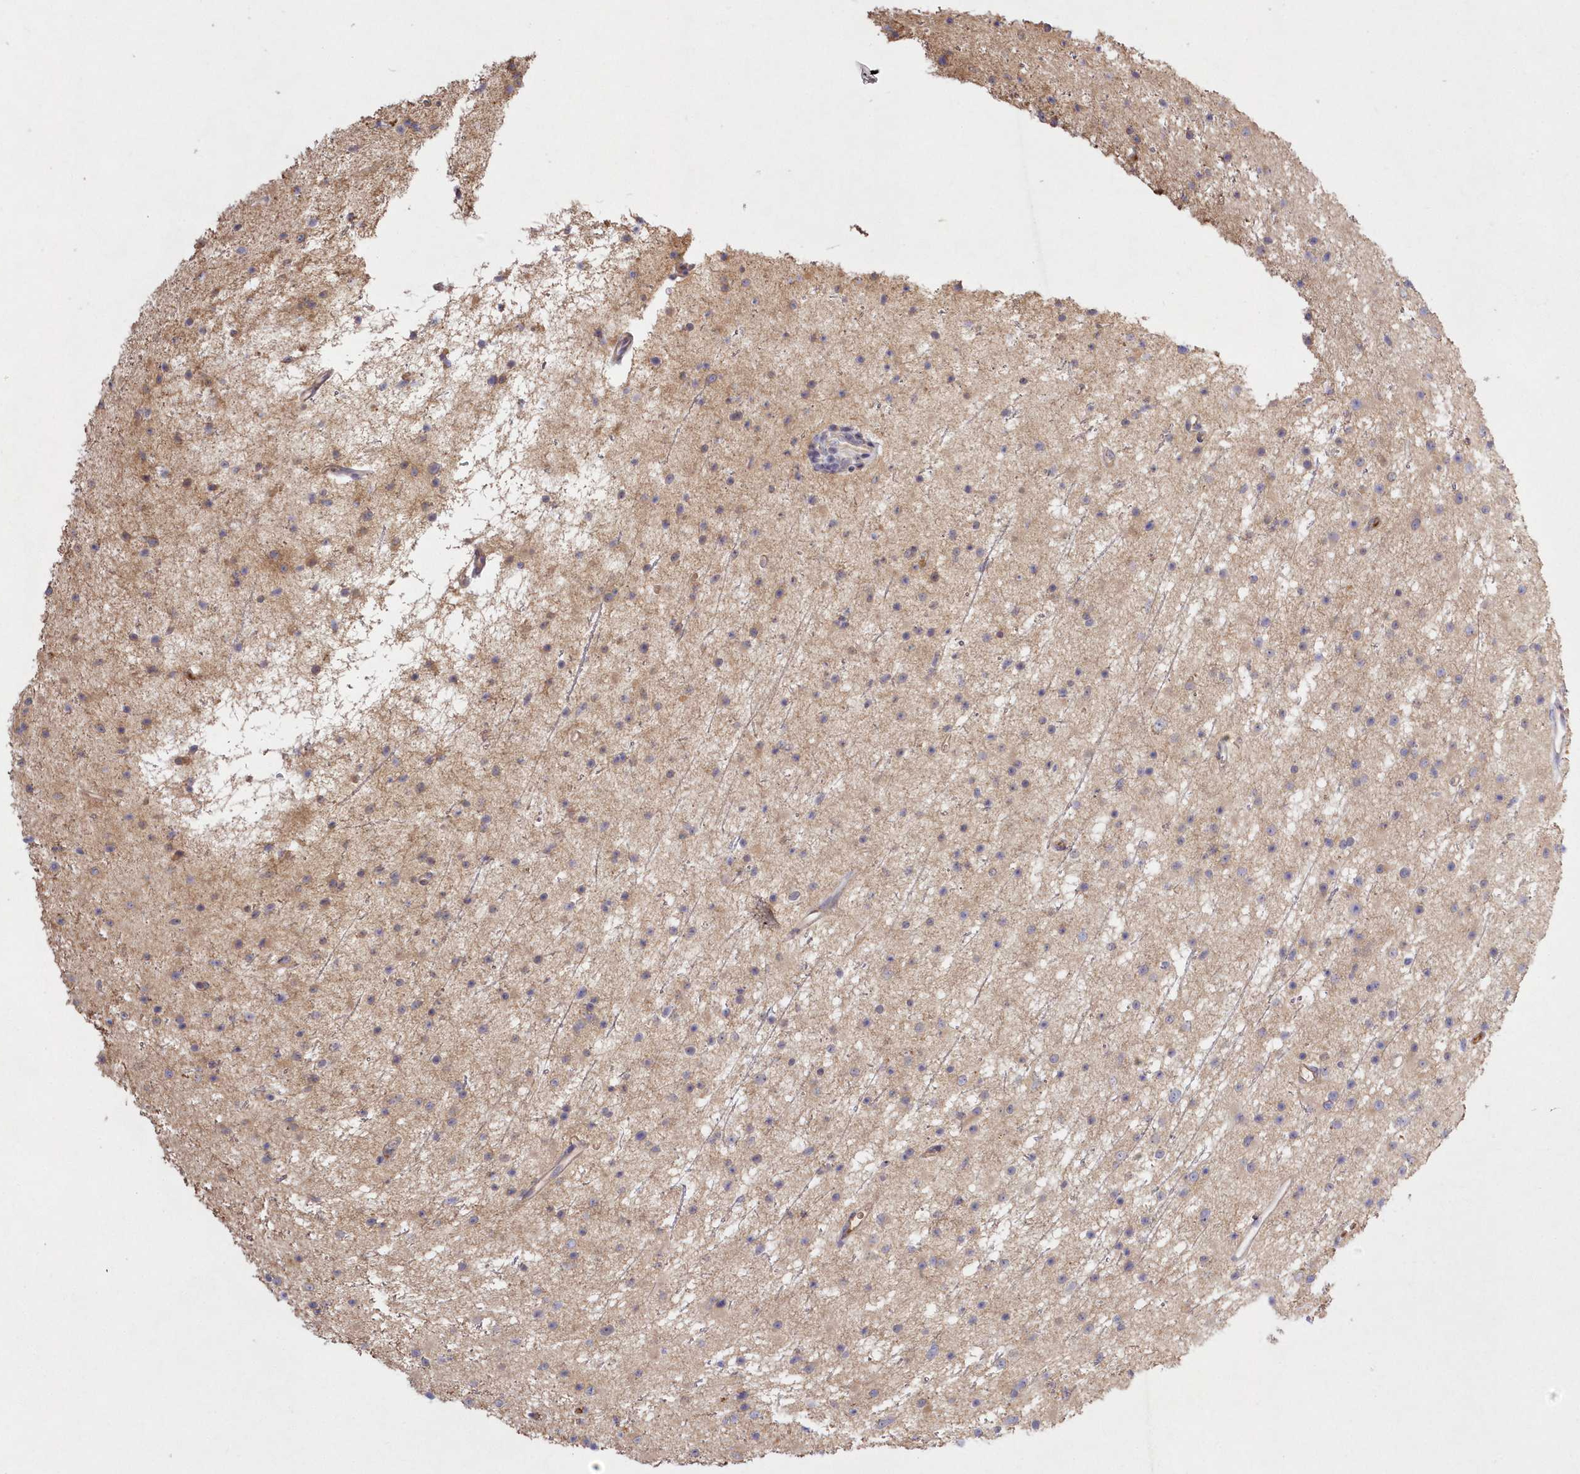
{"staining": {"intensity": "weak", "quantity": "25%-75%", "location": "cytoplasmic/membranous"}, "tissue": "glioma", "cell_type": "Tumor cells", "image_type": "cancer", "snomed": [{"axis": "morphology", "description": "Glioma, malignant, Low grade"}, {"axis": "topography", "description": "Cerebral cortex"}], "caption": "Human malignant glioma (low-grade) stained for a protein (brown) exhibits weak cytoplasmic/membranous positive staining in approximately 25%-75% of tumor cells.", "gene": "WBP1L", "patient": {"sex": "female", "age": 39}}